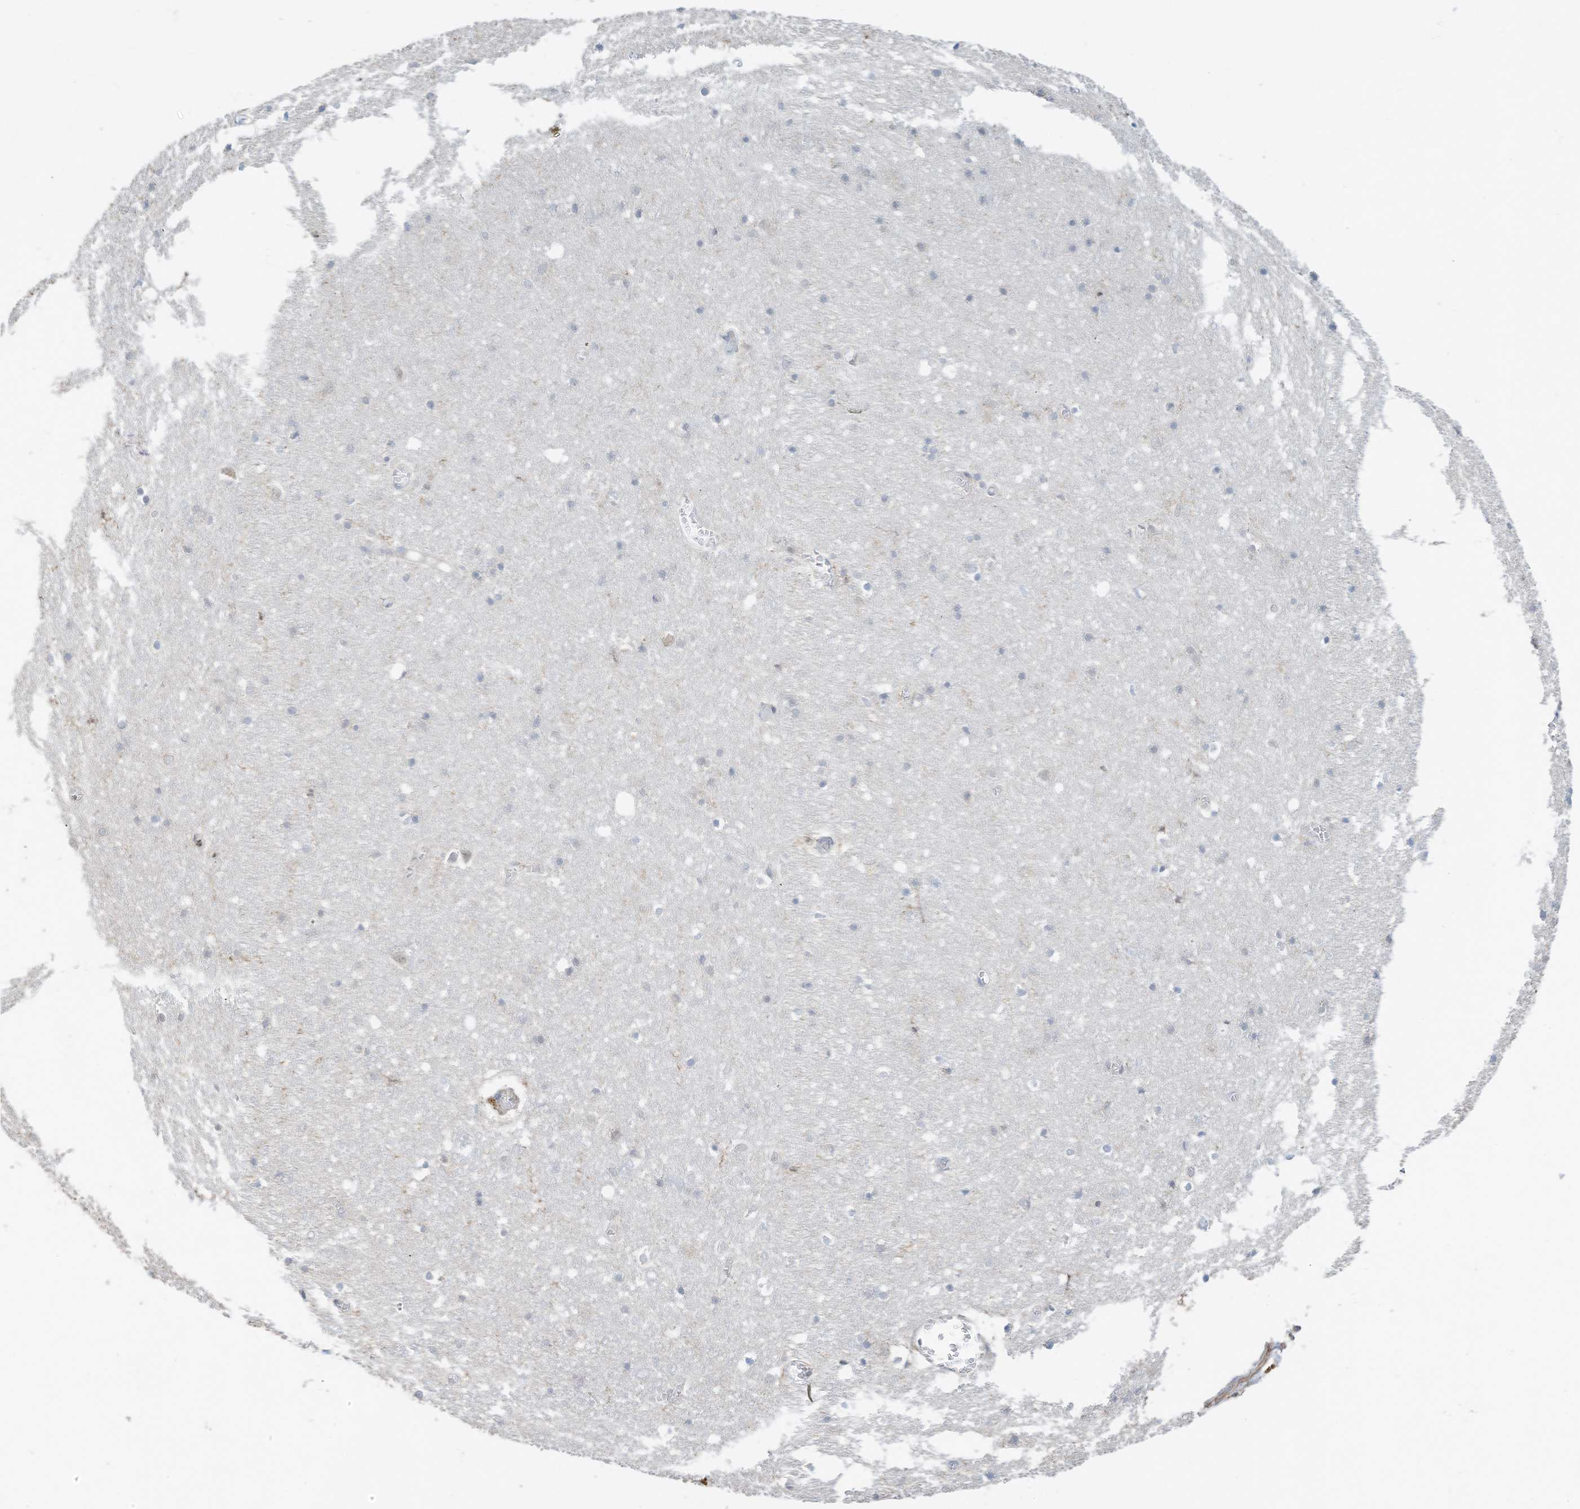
{"staining": {"intensity": "negative", "quantity": "none", "location": "none"}, "tissue": "cerebral cortex", "cell_type": "Endothelial cells", "image_type": "normal", "snomed": [{"axis": "morphology", "description": "Normal tissue, NOS"}, {"axis": "topography", "description": "Cerebral cortex"}], "caption": "This photomicrograph is of normal cerebral cortex stained with IHC to label a protein in brown with the nuclei are counter-stained blue. There is no positivity in endothelial cells. The staining is performed using DAB brown chromogen with nuclei counter-stained in using hematoxylin.", "gene": "SLFN14", "patient": {"sex": "female", "age": 64}}